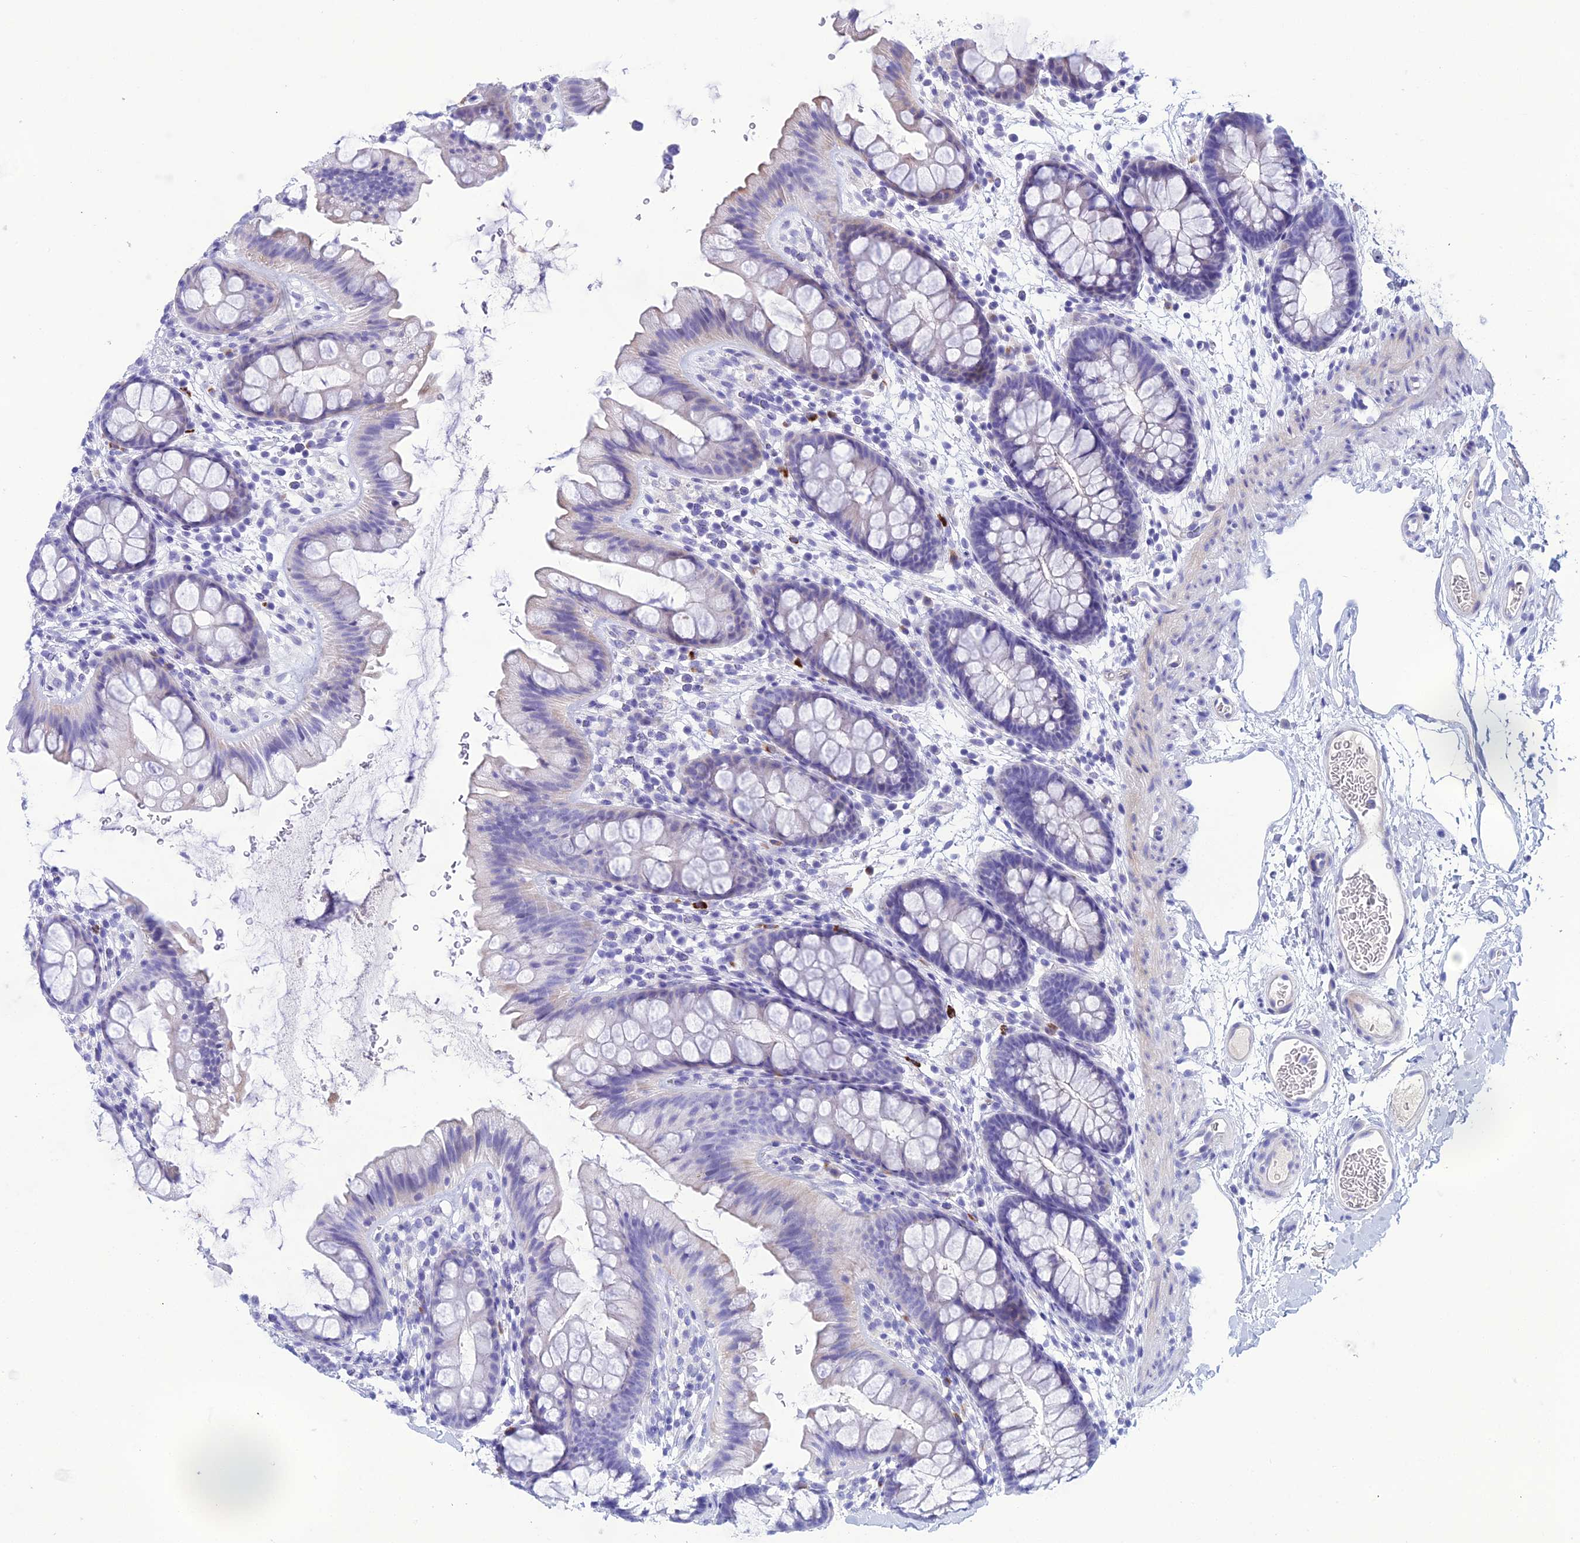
{"staining": {"intensity": "negative", "quantity": "none", "location": "none"}, "tissue": "colon", "cell_type": "Endothelial cells", "image_type": "normal", "snomed": [{"axis": "morphology", "description": "Normal tissue, NOS"}, {"axis": "topography", "description": "Colon"}], "caption": "IHC image of normal colon: human colon stained with DAB (3,3'-diaminobenzidine) displays no significant protein staining in endothelial cells. Brightfield microscopy of immunohistochemistry (IHC) stained with DAB (brown) and hematoxylin (blue), captured at high magnification.", "gene": "OR56B1", "patient": {"sex": "female", "age": 62}}